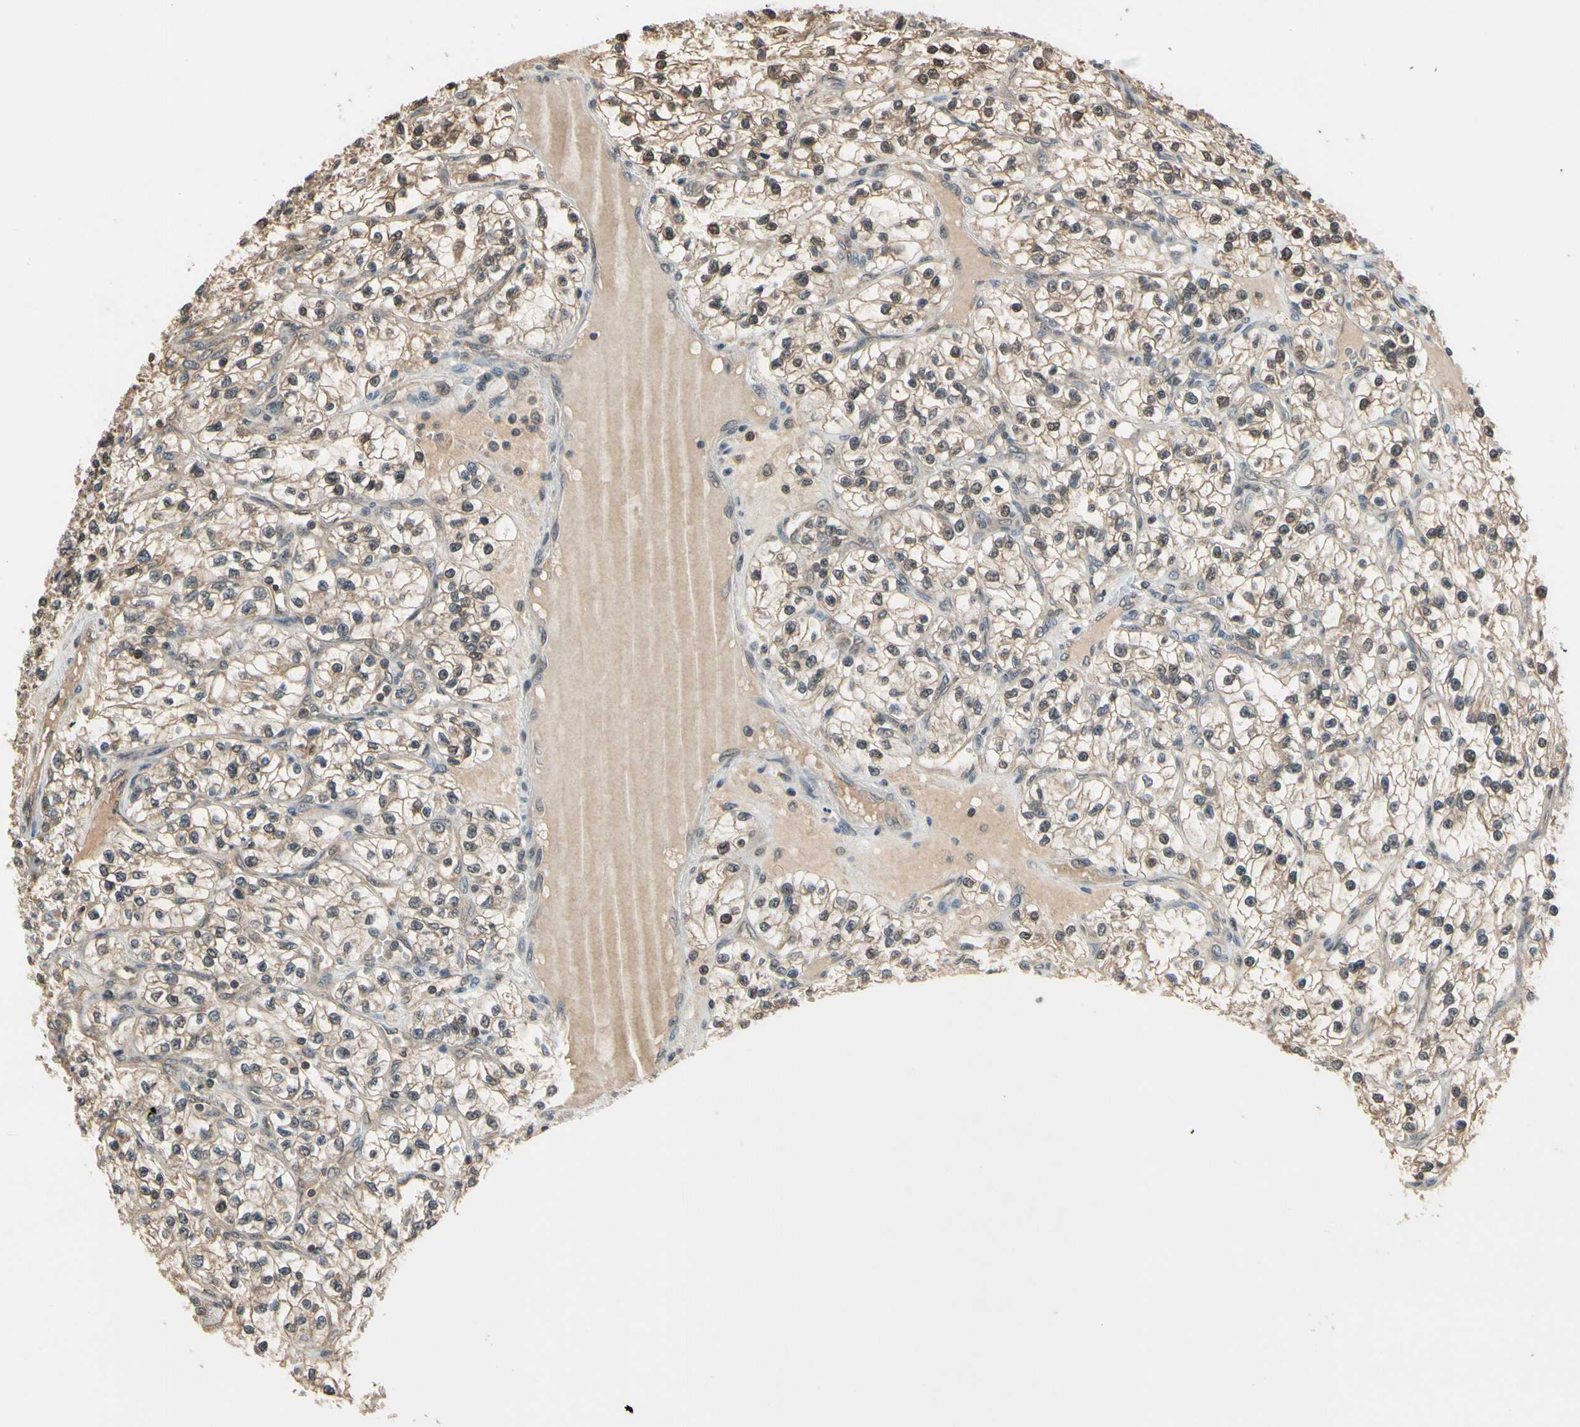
{"staining": {"intensity": "moderate", "quantity": ">75%", "location": "cytoplasmic/membranous,nuclear"}, "tissue": "renal cancer", "cell_type": "Tumor cells", "image_type": "cancer", "snomed": [{"axis": "morphology", "description": "Adenocarcinoma, NOS"}, {"axis": "topography", "description": "Kidney"}], "caption": "An image of human adenocarcinoma (renal) stained for a protein exhibits moderate cytoplasmic/membranous and nuclear brown staining in tumor cells. (Brightfield microscopy of DAB IHC at high magnification).", "gene": "TAF12", "patient": {"sex": "female", "age": 57}}